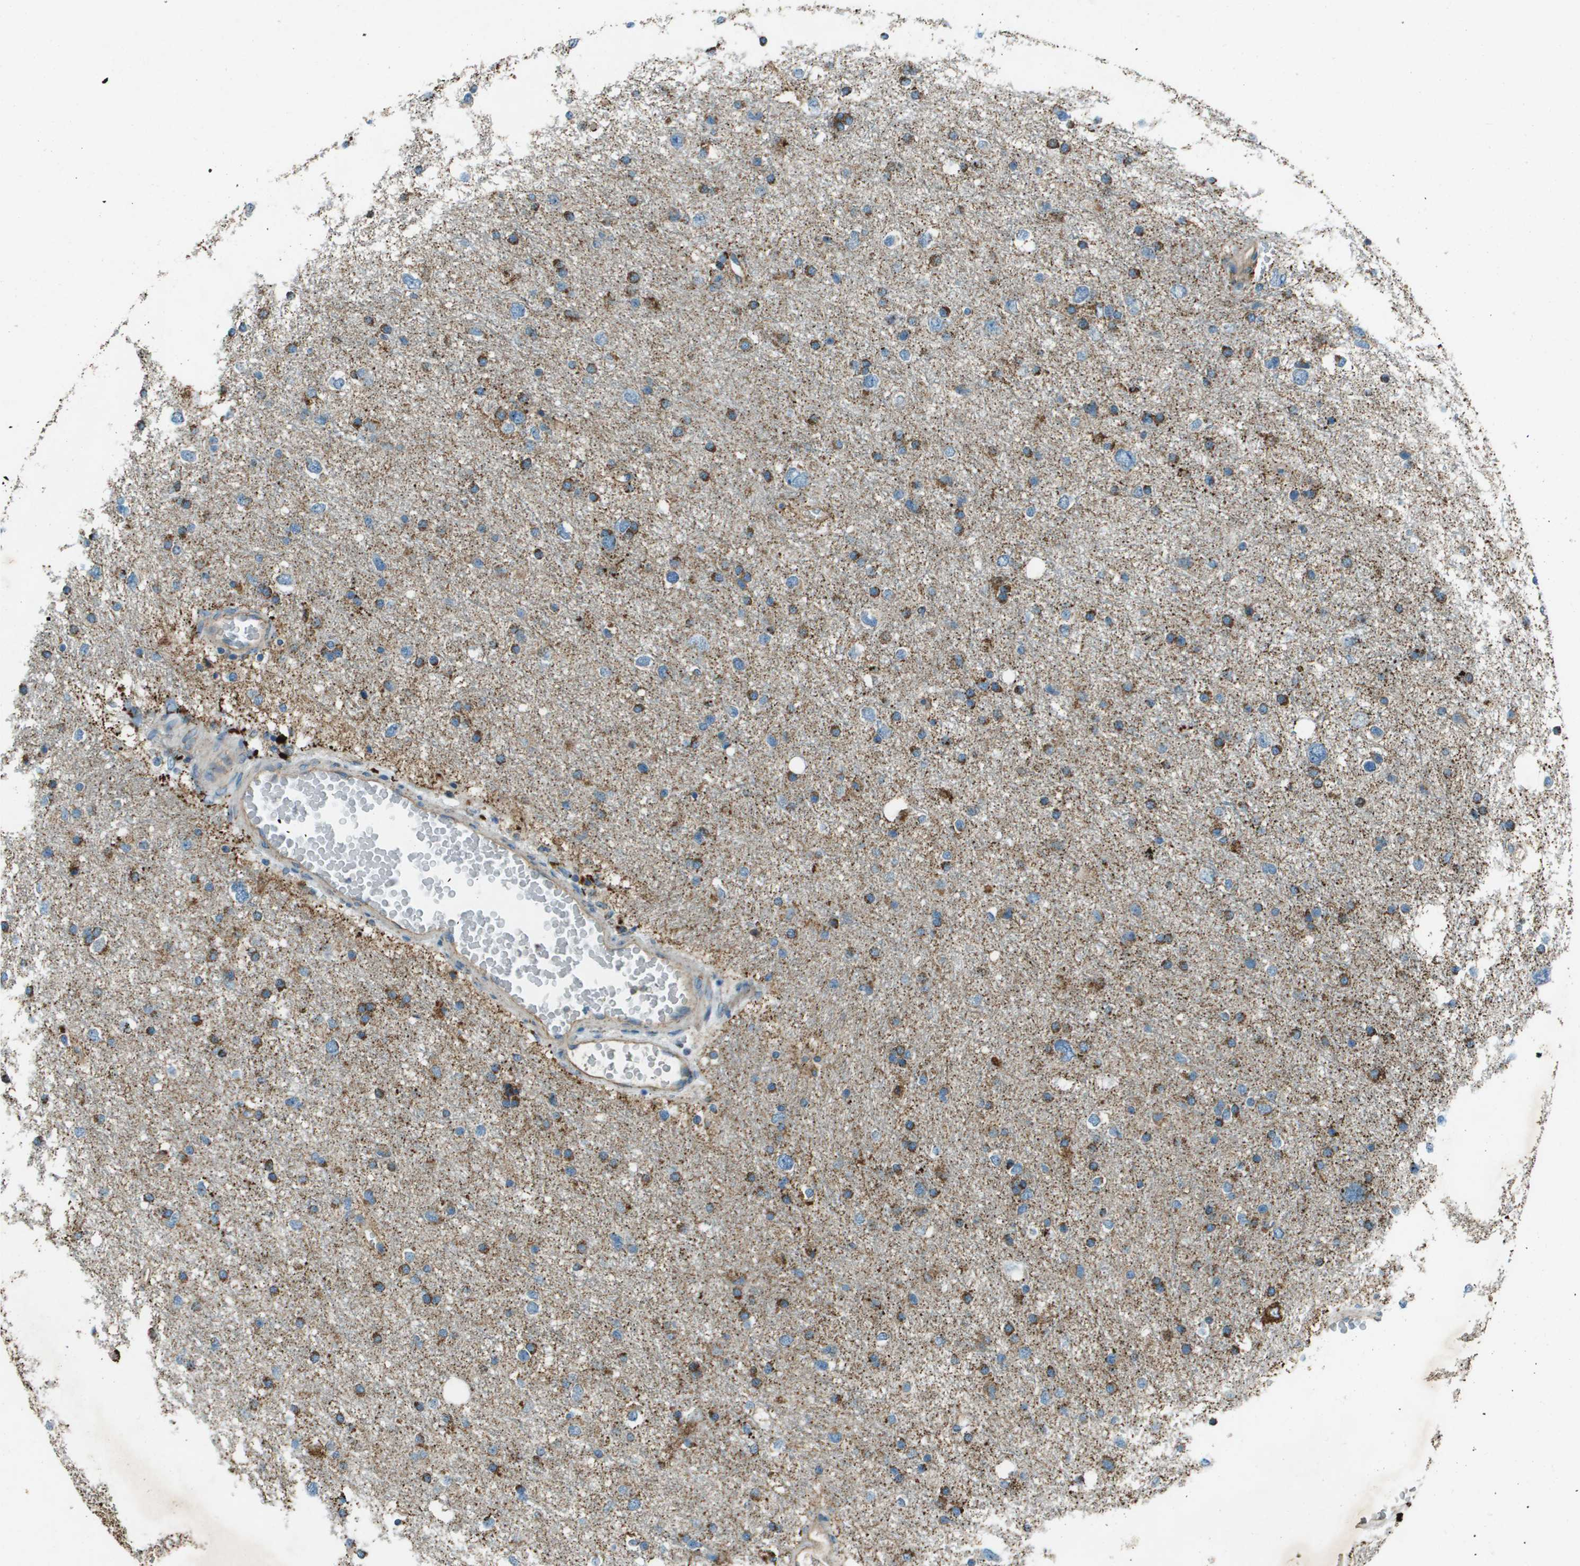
{"staining": {"intensity": "strong", "quantity": "25%-75%", "location": "cytoplasmic/membranous"}, "tissue": "glioma", "cell_type": "Tumor cells", "image_type": "cancer", "snomed": [{"axis": "morphology", "description": "Glioma, malignant, Low grade"}, {"axis": "topography", "description": "Brain"}], "caption": "An immunohistochemistry micrograph of tumor tissue is shown. Protein staining in brown shows strong cytoplasmic/membranous positivity in glioma within tumor cells. Using DAB (brown) and hematoxylin (blue) stains, captured at high magnification using brightfield microscopy.", "gene": "MIGA1", "patient": {"sex": "female", "age": 37}}